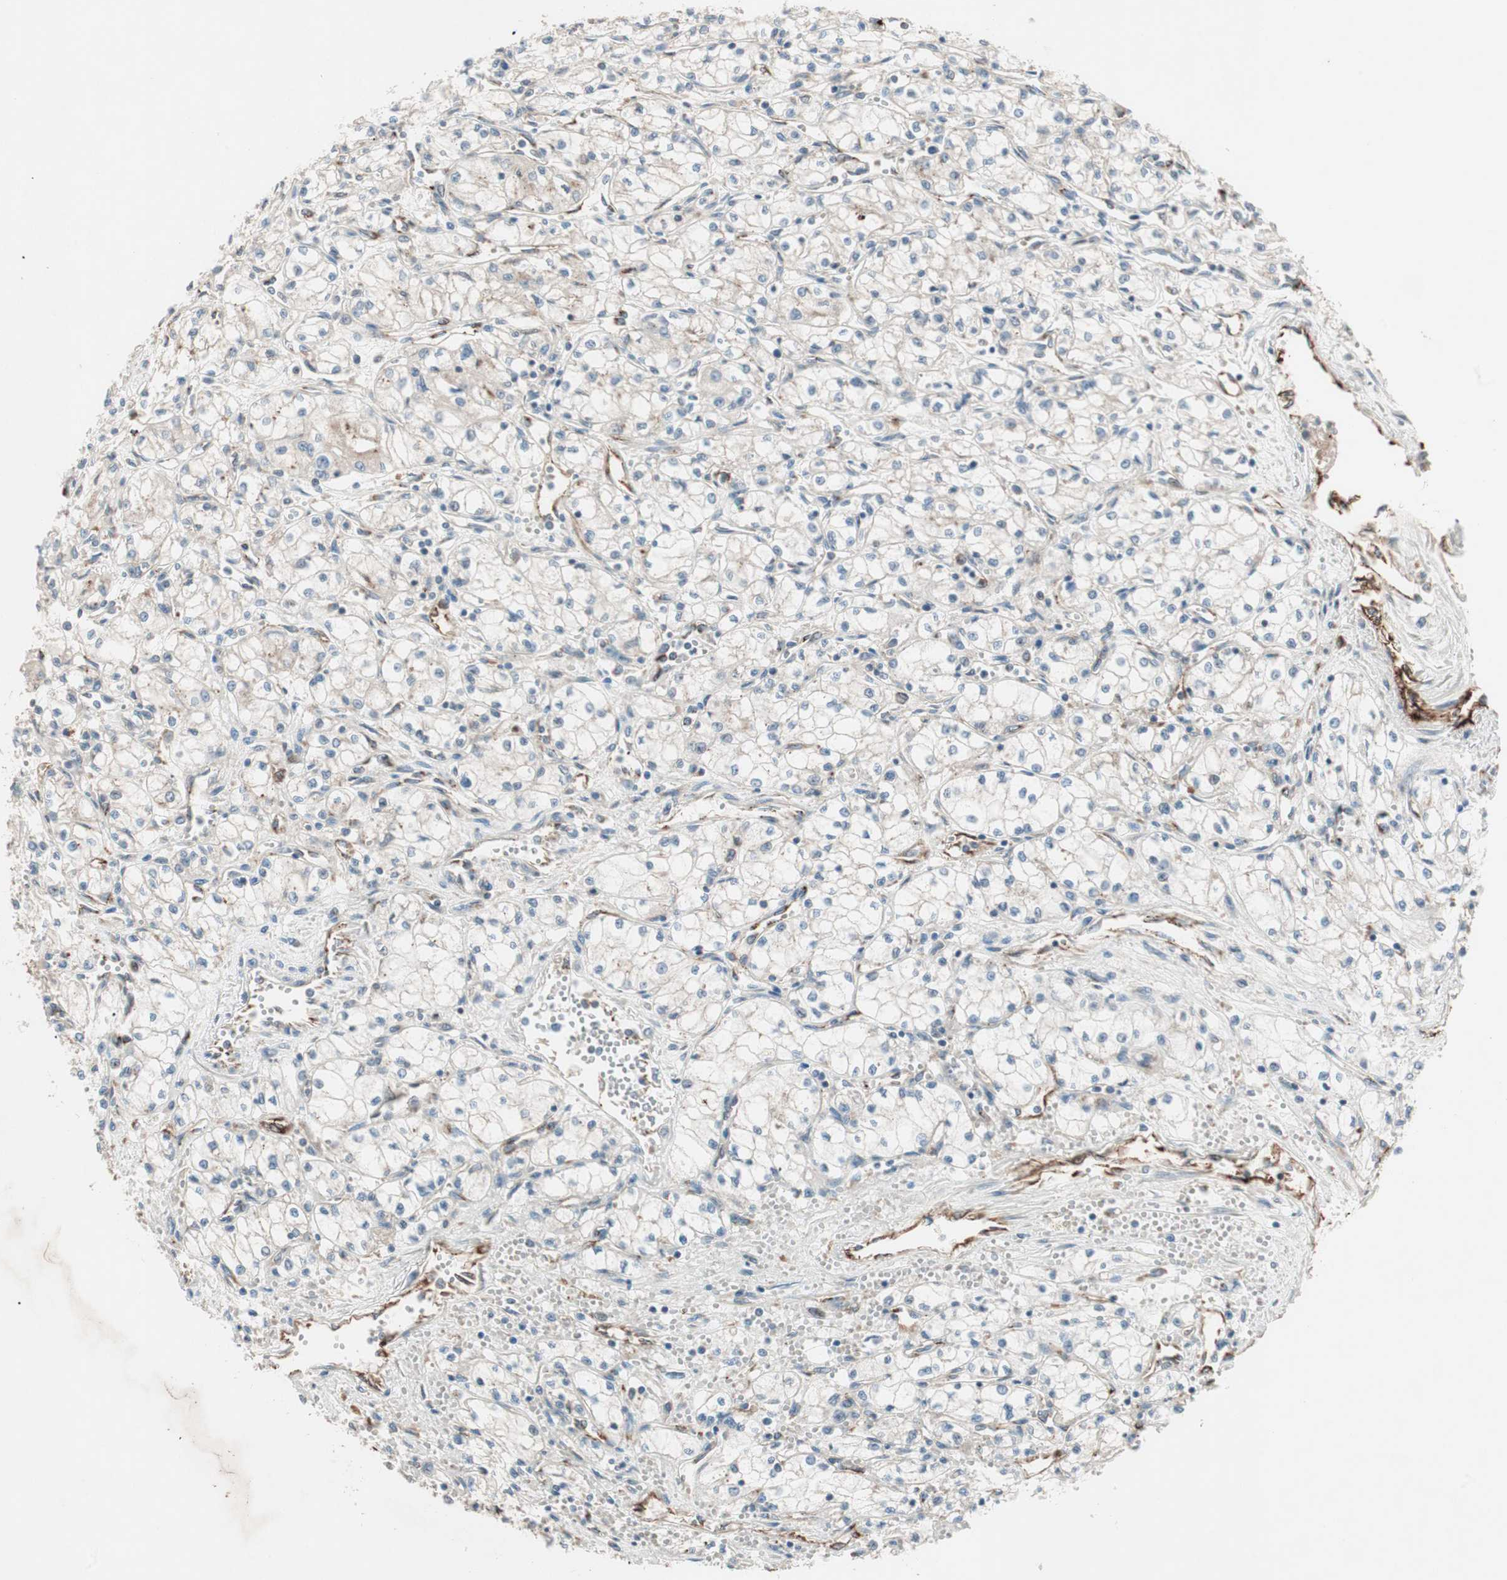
{"staining": {"intensity": "negative", "quantity": "none", "location": "none"}, "tissue": "renal cancer", "cell_type": "Tumor cells", "image_type": "cancer", "snomed": [{"axis": "morphology", "description": "Normal tissue, NOS"}, {"axis": "morphology", "description": "Adenocarcinoma, NOS"}, {"axis": "topography", "description": "Kidney"}], "caption": "Image shows no protein positivity in tumor cells of adenocarcinoma (renal) tissue.", "gene": "FGFR4", "patient": {"sex": "male", "age": 59}}